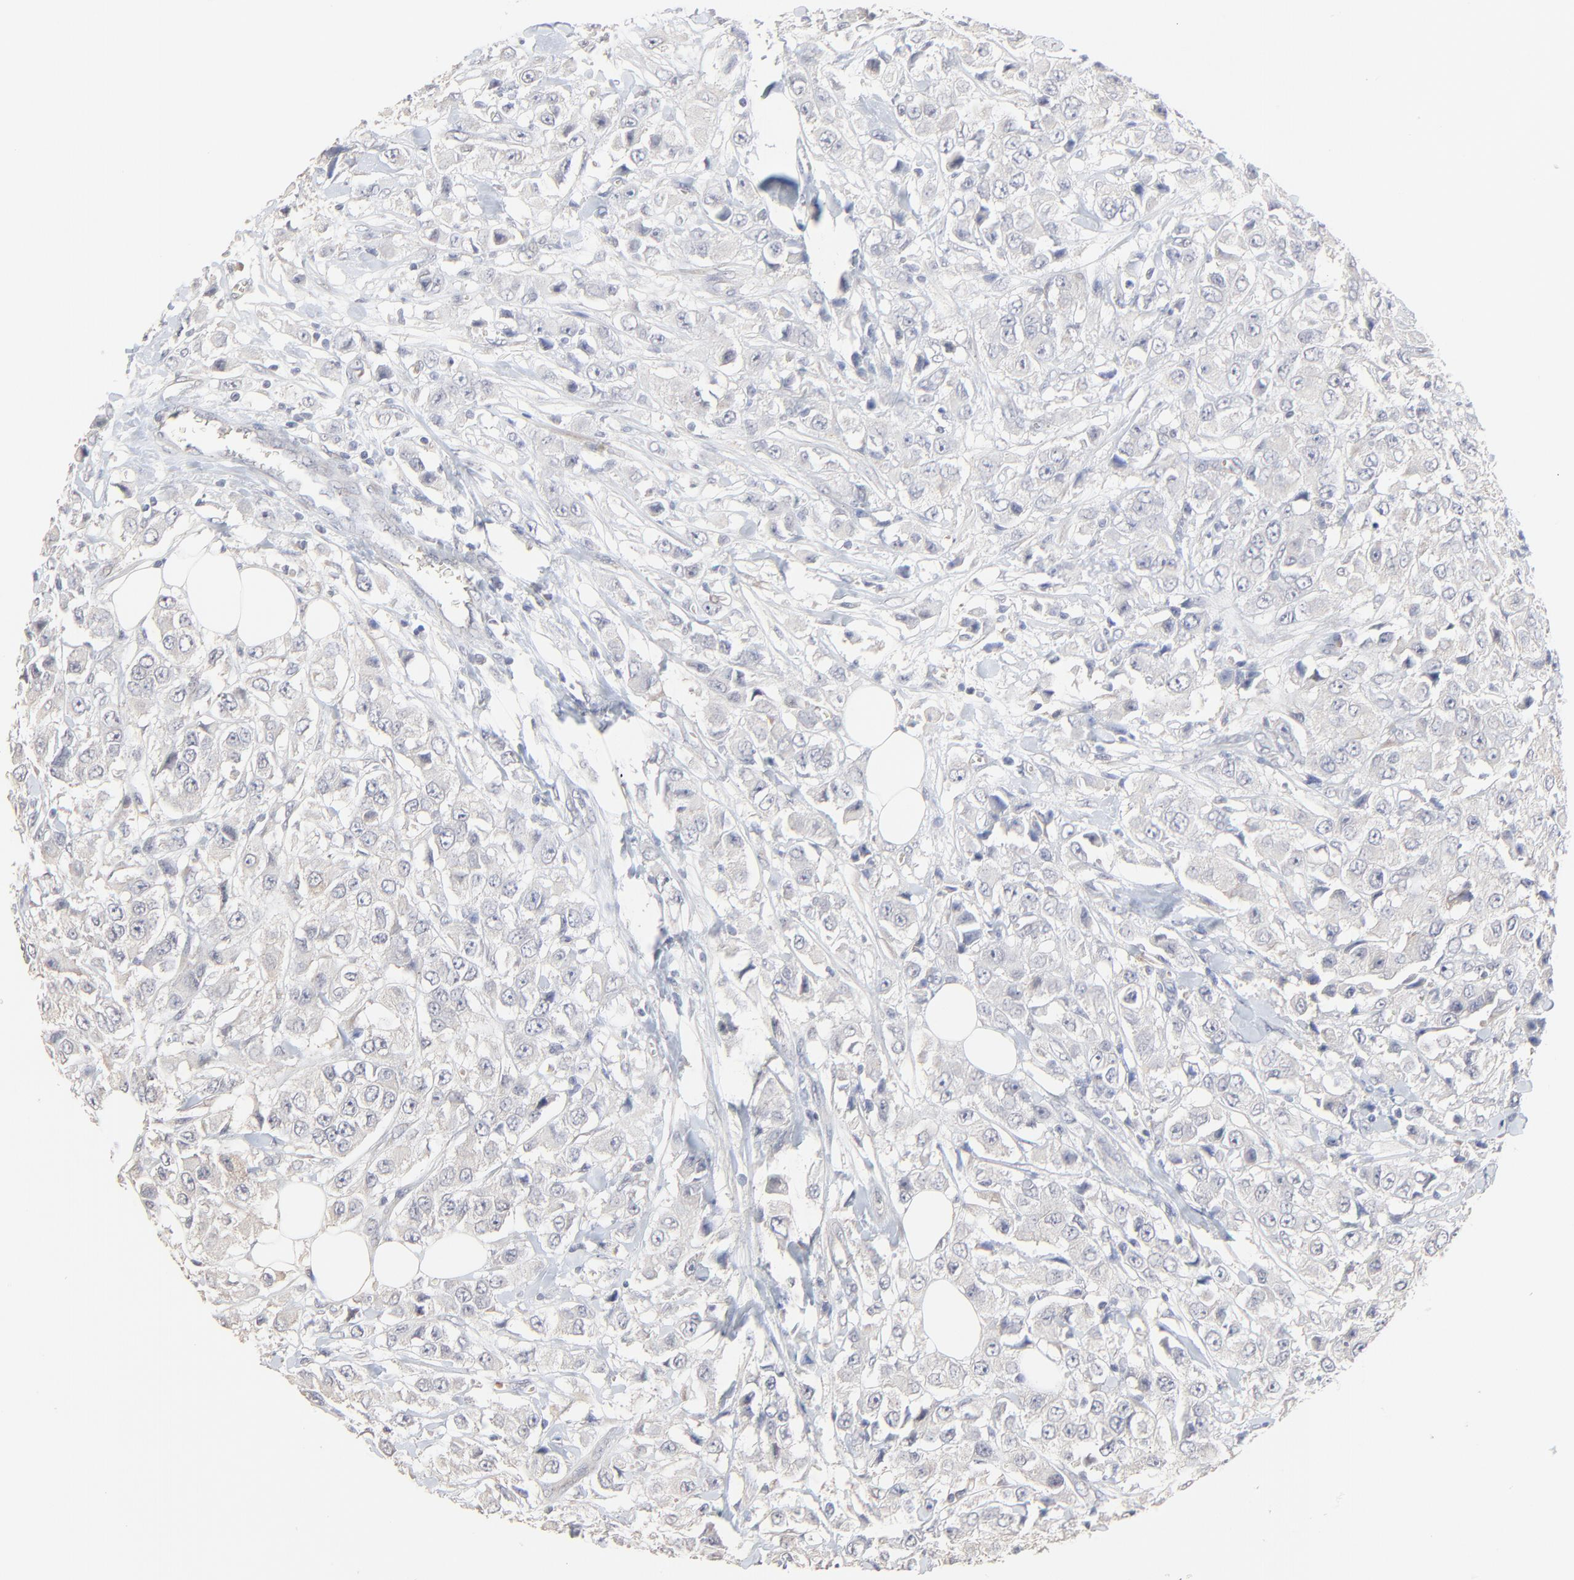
{"staining": {"intensity": "negative", "quantity": "none", "location": "none"}, "tissue": "breast cancer", "cell_type": "Tumor cells", "image_type": "cancer", "snomed": [{"axis": "morphology", "description": "Duct carcinoma"}, {"axis": "topography", "description": "Breast"}], "caption": "This is an immunohistochemistry histopathology image of breast cancer. There is no staining in tumor cells.", "gene": "FANCB", "patient": {"sex": "female", "age": 58}}